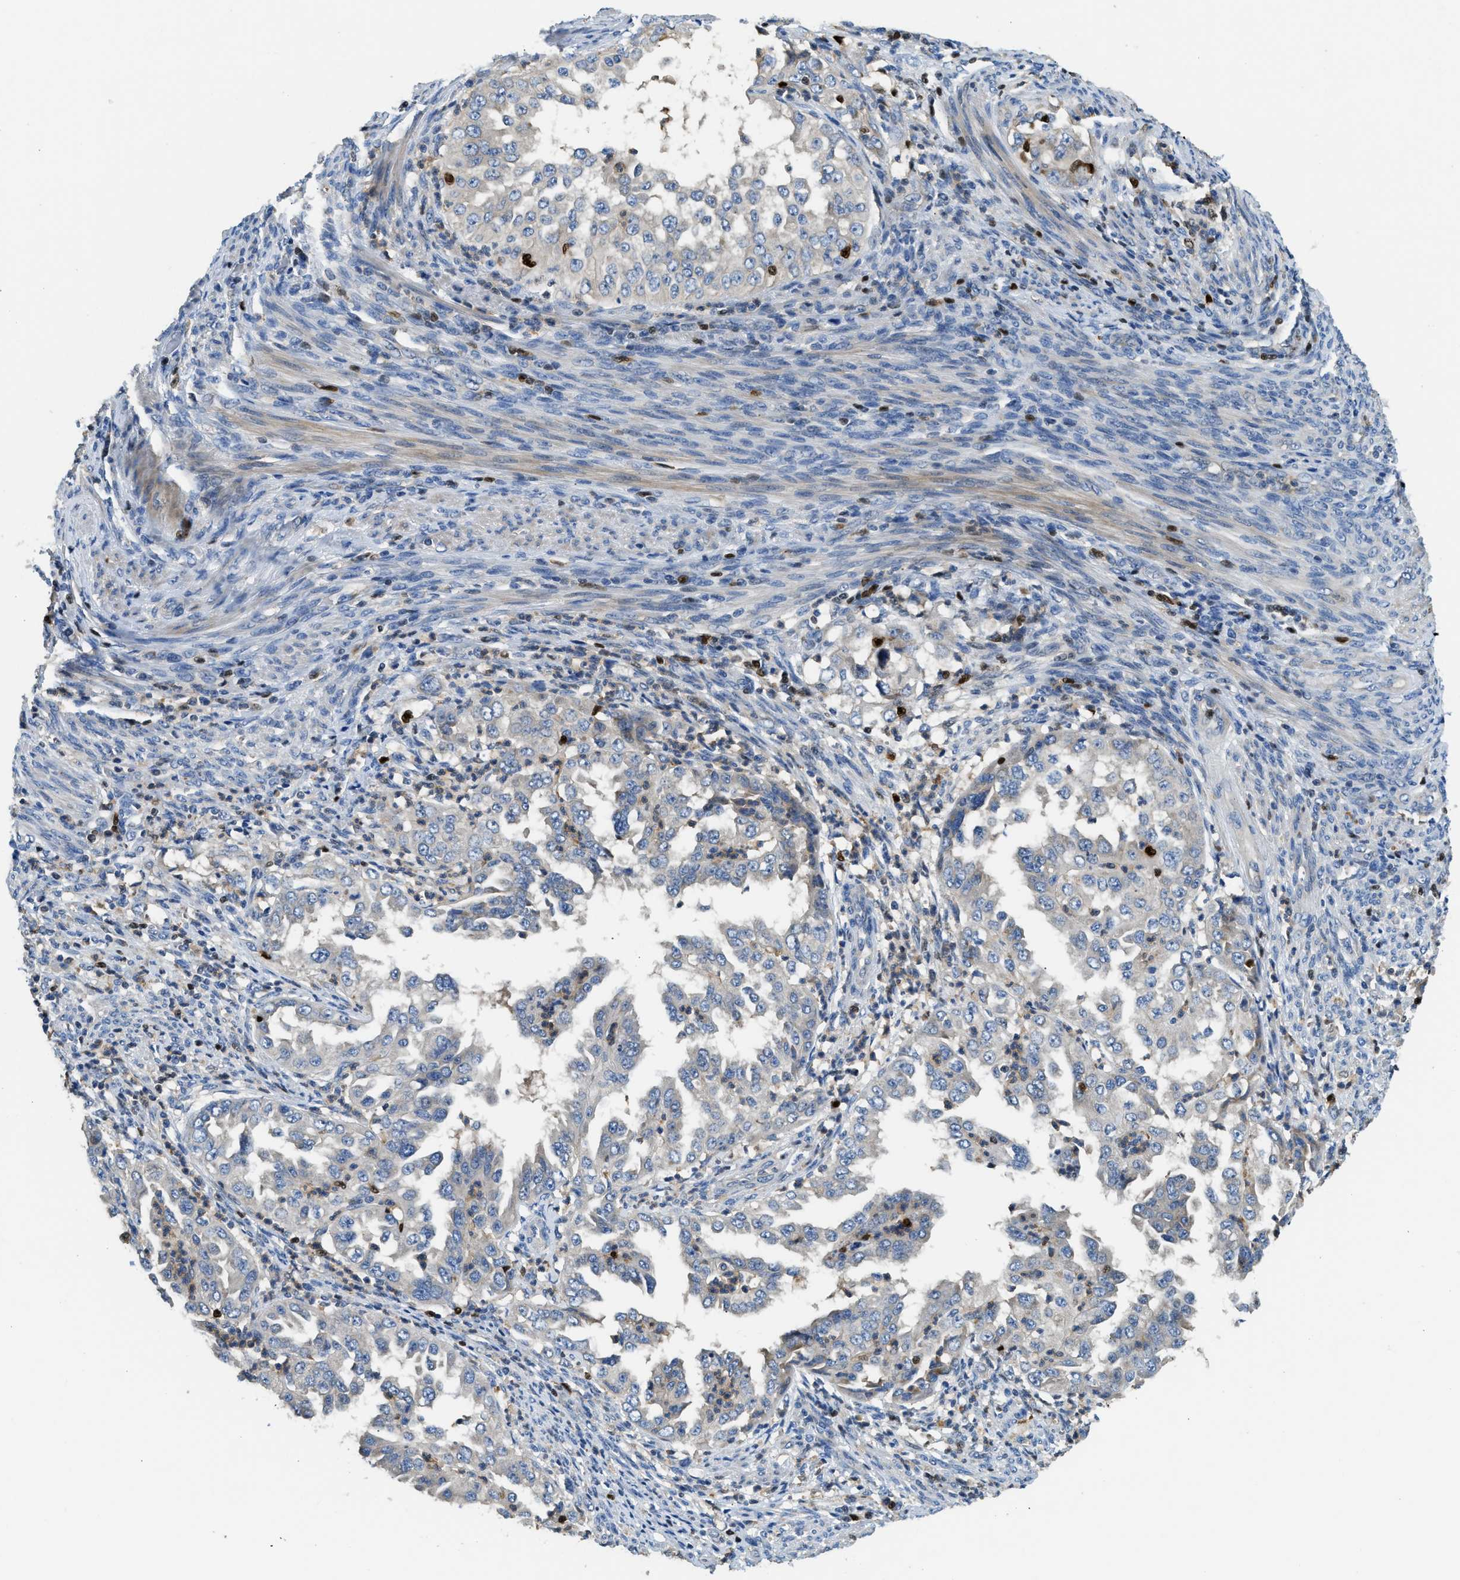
{"staining": {"intensity": "negative", "quantity": "none", "location": "none"}, "tissue": "endometrial cancer", "cell_type": "Tumor cells", "image_type": "cancer", "snomed": [{"axis": "morphology", "description": "Adenocarcinoma, NOS"}, {"axis": "topography", "description": "Endometrium"}], "caption": "A high-resolution micrograph shows IHC staining of endometrial cancer, which demonstrates no significant staining in tumor cells.", "gene": "TOX", "patient": {"sex": "female", "age": 85}}